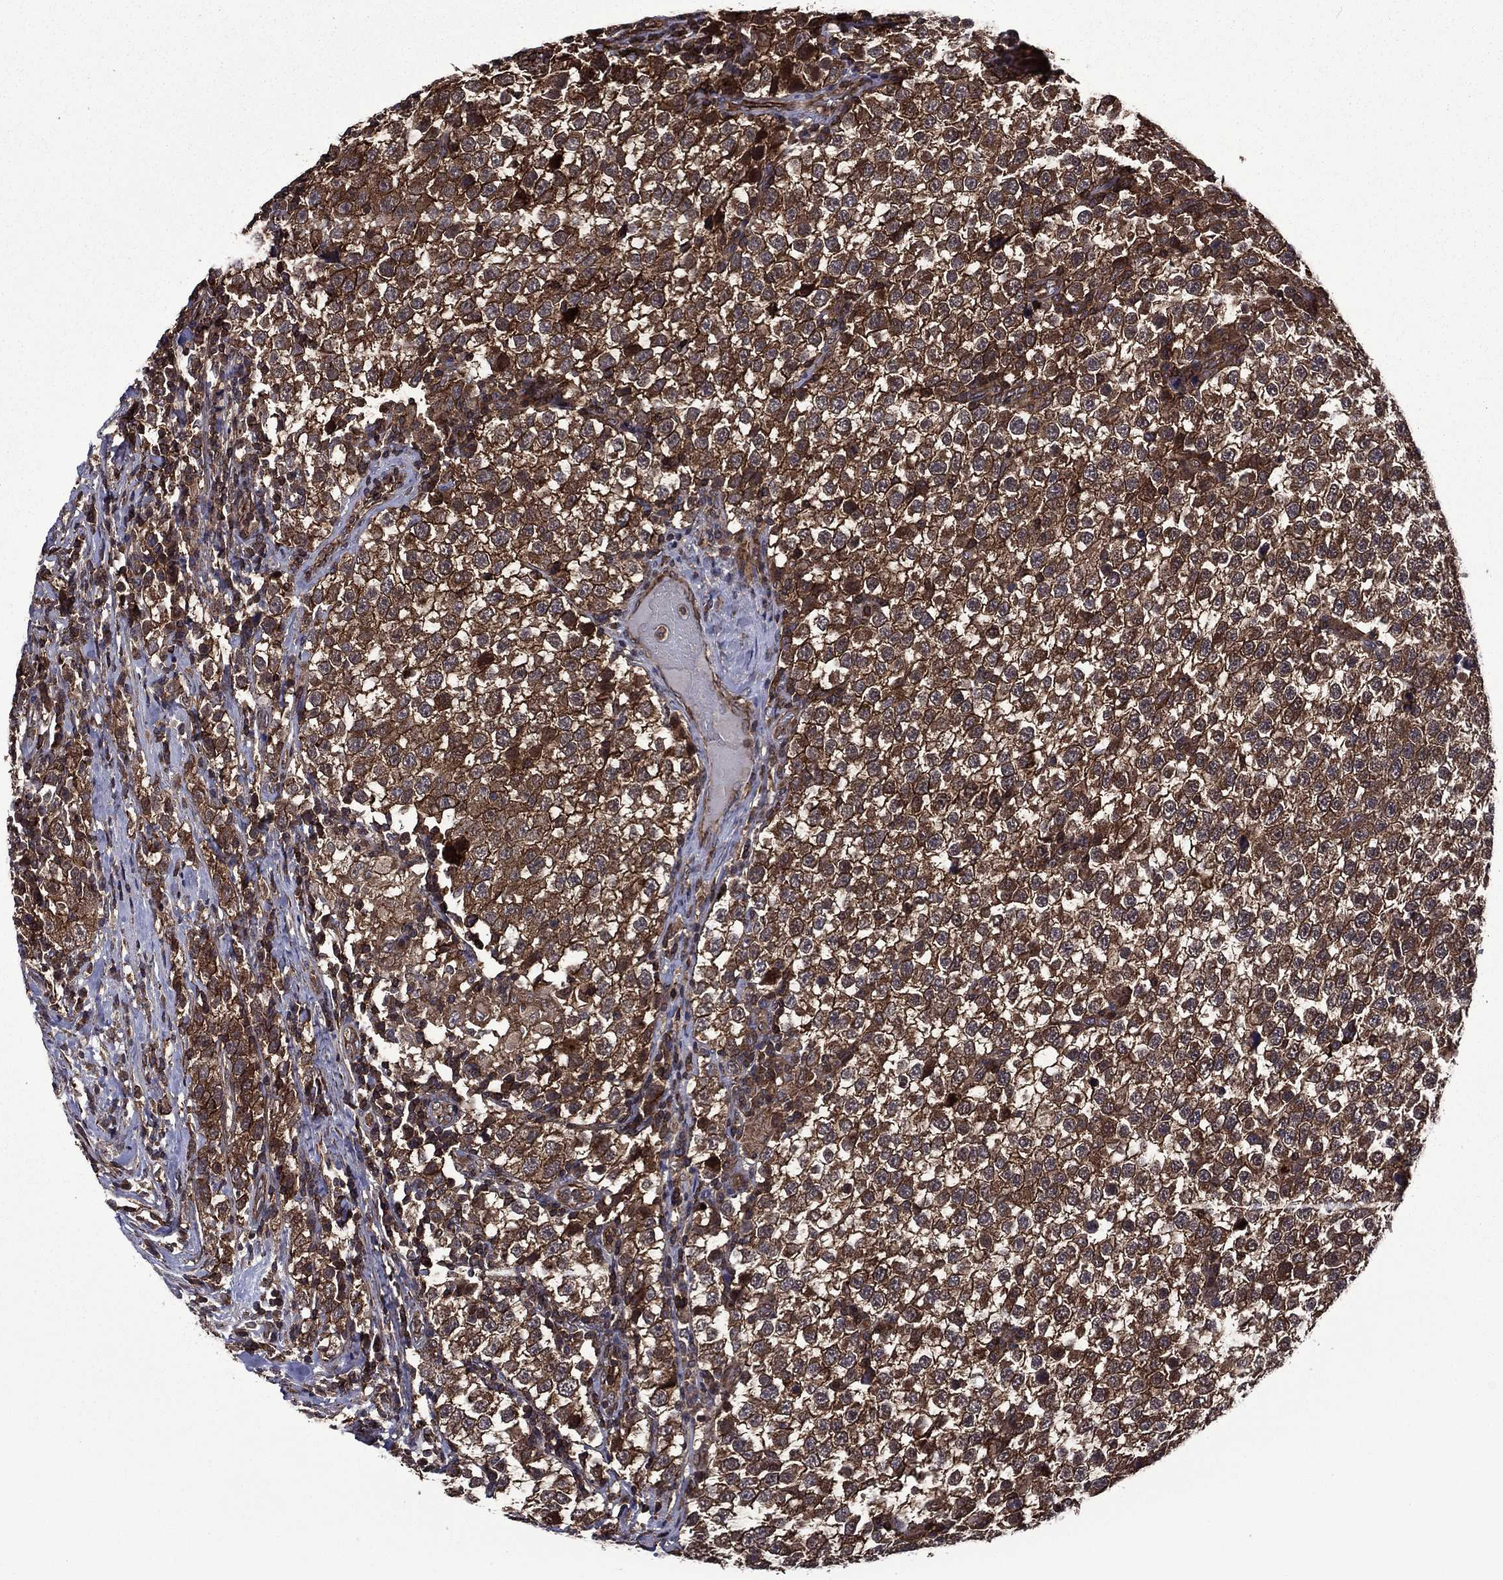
{"staining": {"intensity": "strong", "quantity": ">75%", "location": "cytoplasmic/membranous"}, "tissue": "testis cancer", "cell_type": "Tumor cells", "image_type": "cancer", "snomed": [{"axis": "morphology", "description": "Seminoma, NOS"}, {"axis": "topography", "description": "Testis"}], "caption": "Testis seminoma was stained to show a protein in brown. There is high levels of strong cytoplasmic/membranous staining in about >75% of tumor cells.", "gene": "PLPP3", "patient": {"sex": "male", "age": 34}}